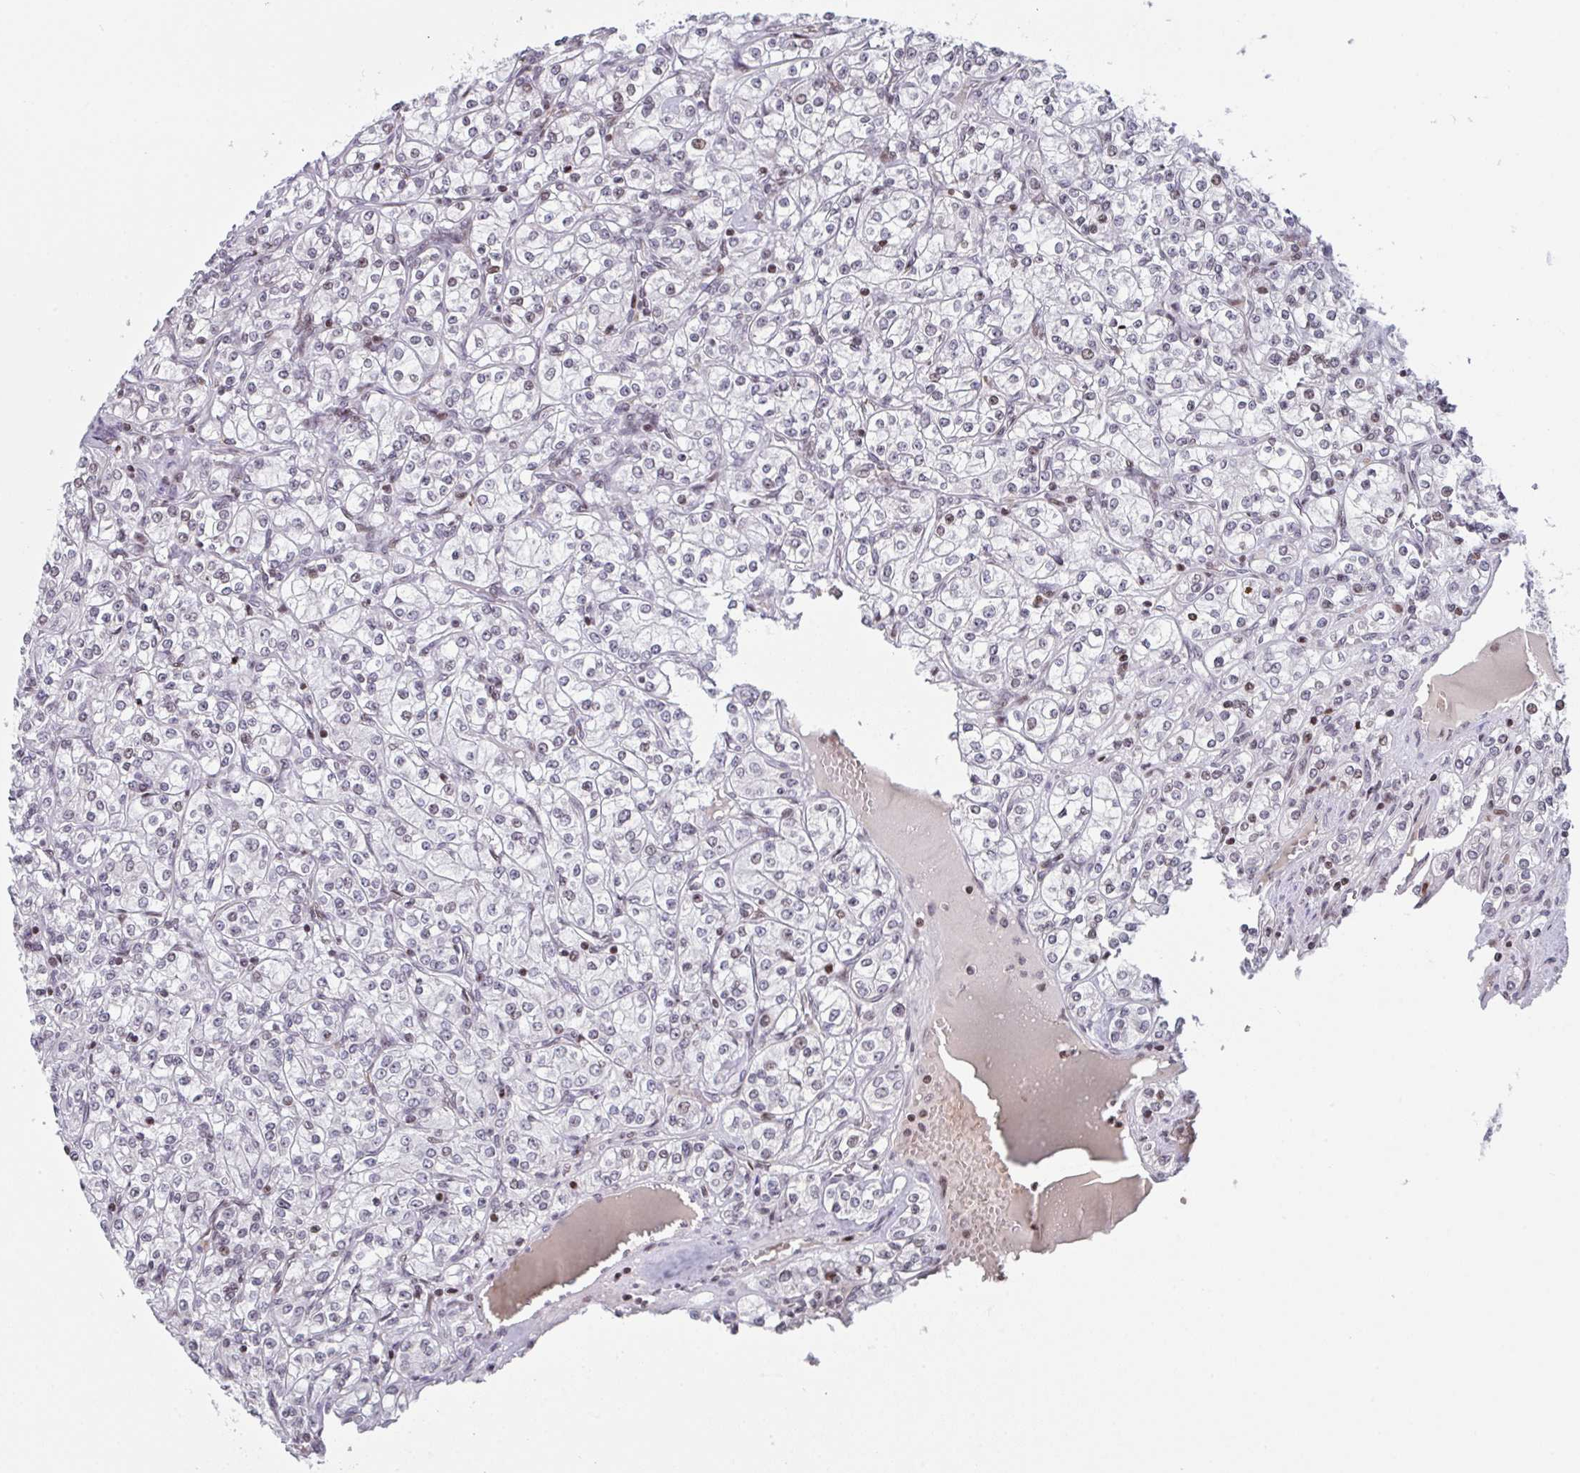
{"staining": {"intensity": "negative", "quantity": "none", "location": "none"}, "tissue": "renal cancer", "cell_type": "Tumor cells", "image_type": "cancer", "snomed": [{"axis": "morphology", "description": "Adenocarcinoma, NOS"}, {"axis": "topography", "description": "Kidney"}], "caption": "DAB immunohistochemical staining of renal cancer exhibits no significant positivity in tumor cells.", "gene": "PCDHB8", "patient": {"sex": "male", "age": 77}}